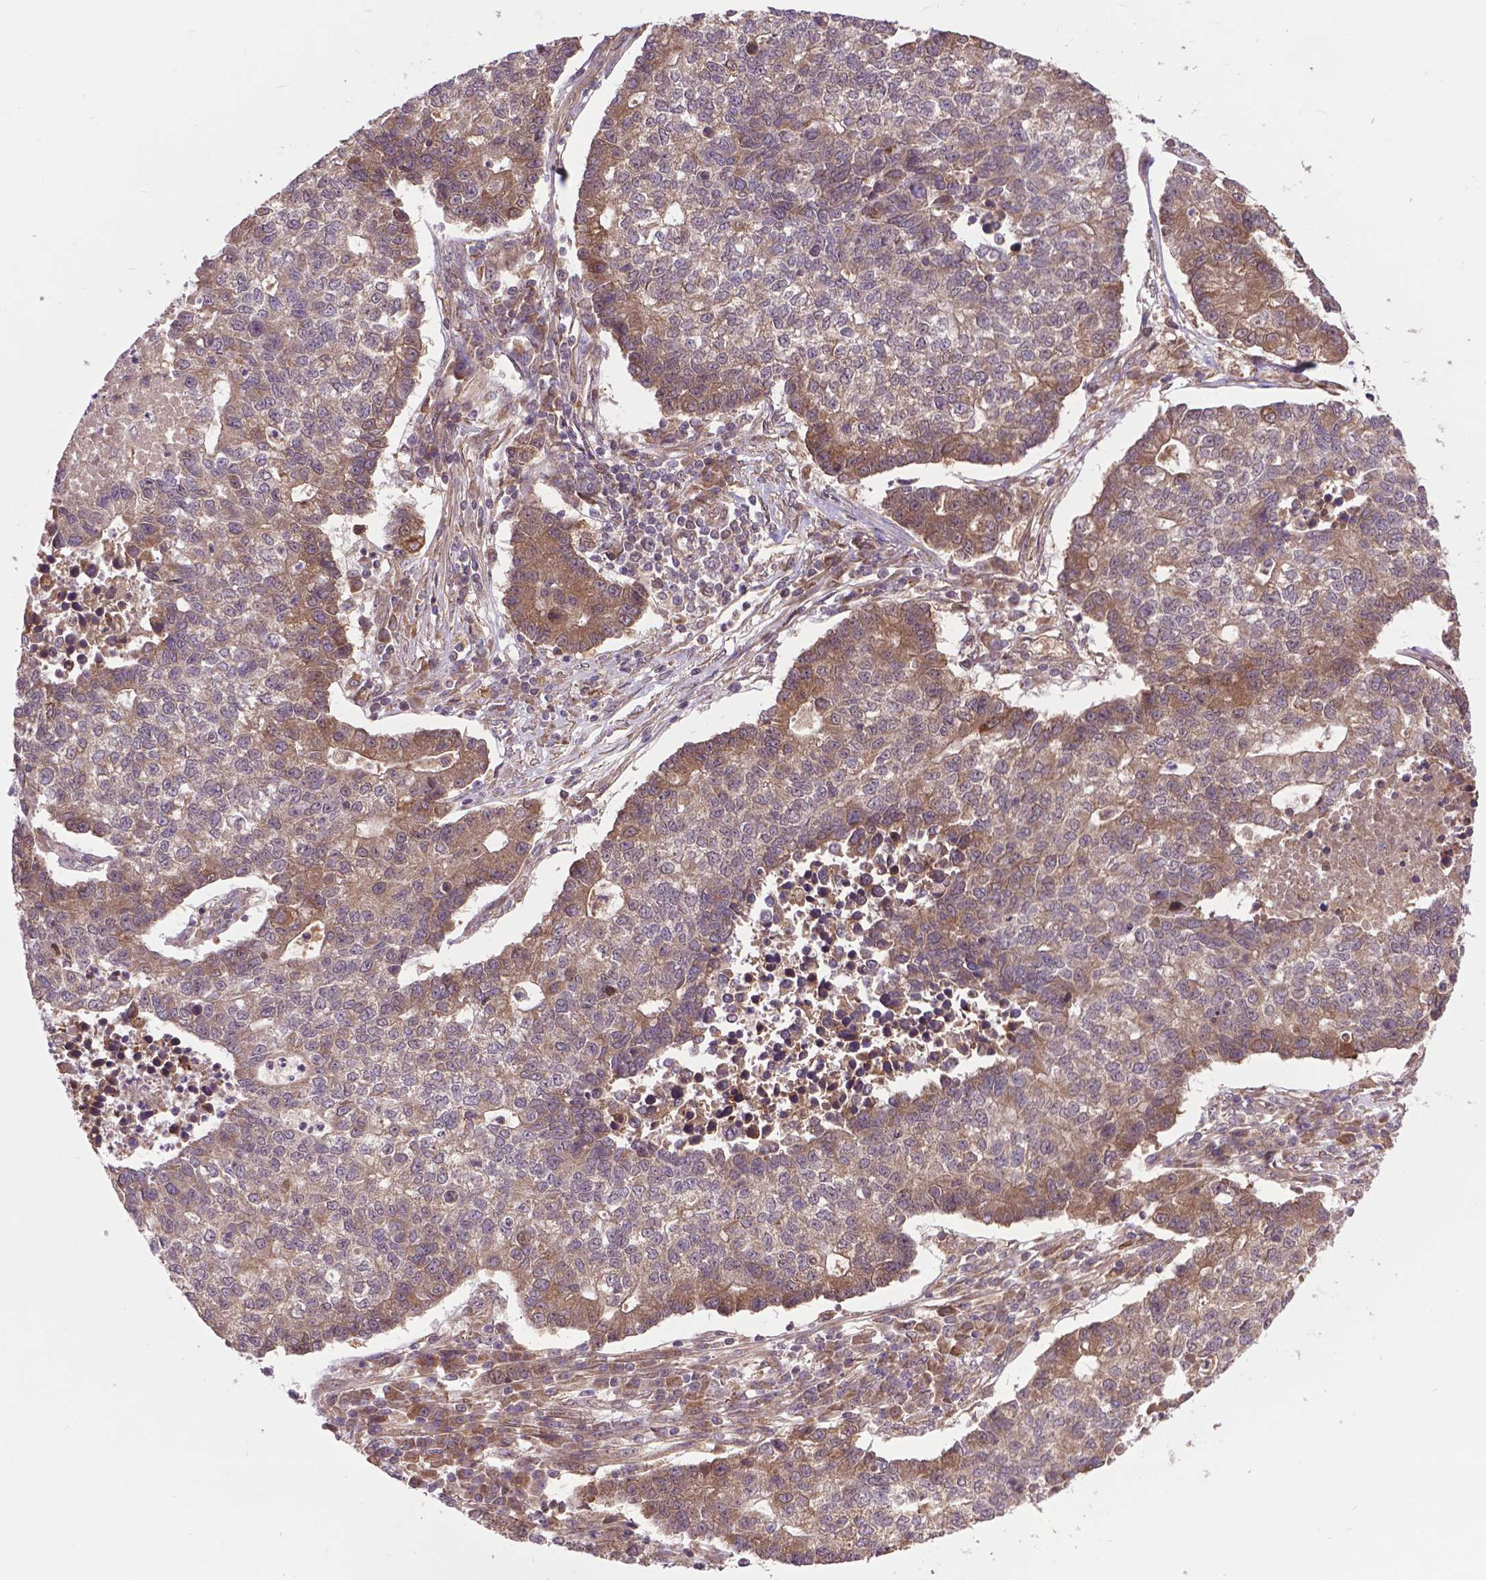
{"staining": {"intensity": "moderate", "quantity": ">75%", "location": "cytoplasmic/membranous"}, "tissue": "lung cancer", "cell_type": "Tumor cells", "image_type": "cancer", "snomed": [{"axis": "morphology", "description": "Adenocarcinoma, NOS"}, {"axis": "topography", "description": "Lung"}], "caption": "Lung adenocarcinoma tissue reveals moderate cytoplasmic/membranous staining in approximately >75% of tumor cells", "gene": "ZNF616", "patient": {"sex": "male", "age": 57}}